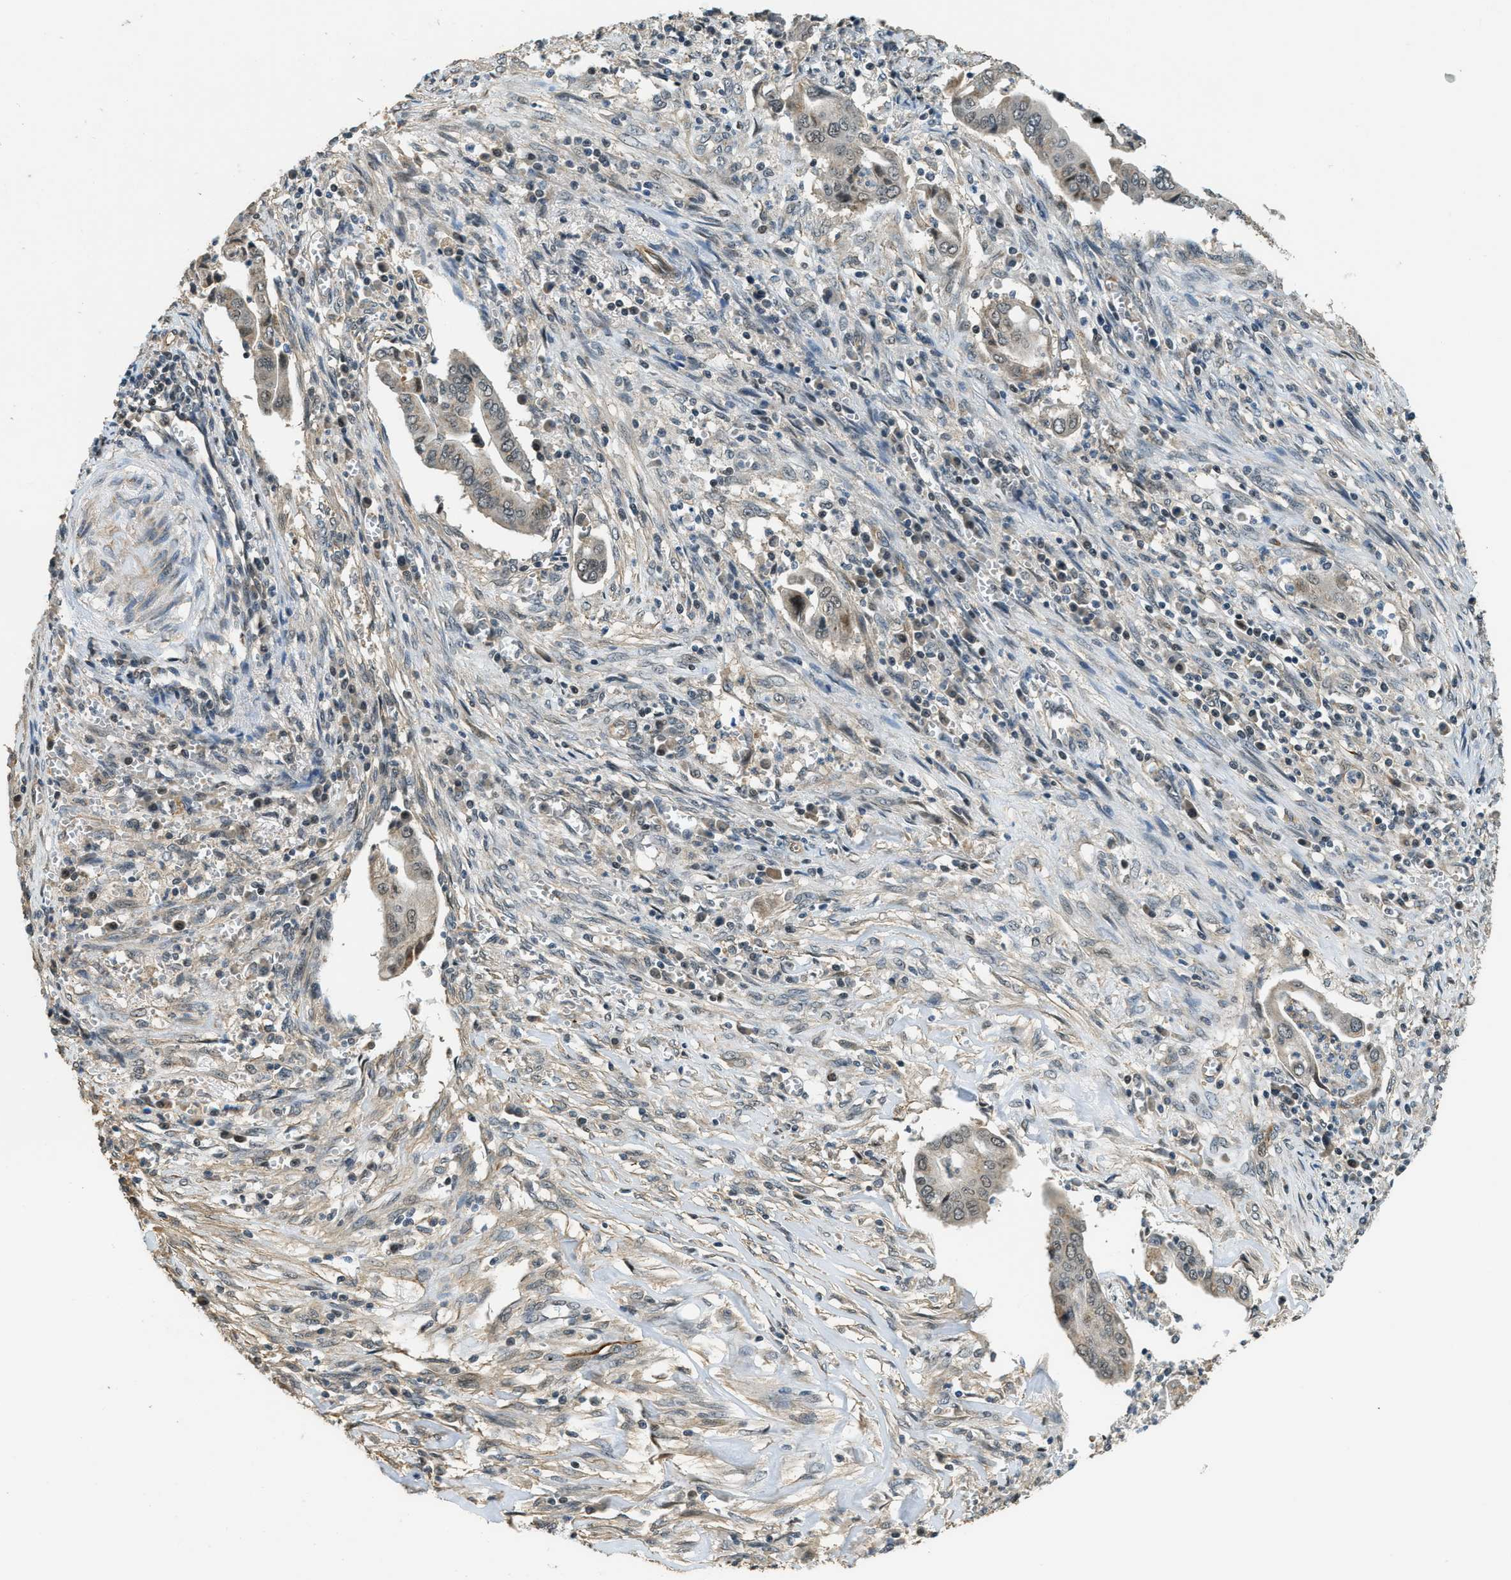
{"staining": {"intensity": "weak", "quantity": ">75%", "location": "cytoplasmic/membranous,nuclear"}, "tissue": "cervical cancer", "cell_type": "Tumor cells", "image_type": "cancer", "snomed": [{"axis": "morphology", "description": "Adenocarcinoma, NOS"}, {"axis": "topography", "description": "Cervix"}], "caption": "Cervical cancer was stained to show a protein in brown. There is low levels of weak cytoplasmic/membranous and nuclear positivity in approximately >75% of tumor cells. Immunohistochemistry stains the protein in brown and the nuclei are stained blue.", "gene": "MED21", "patient": {"sex": "female", "age": 44}}